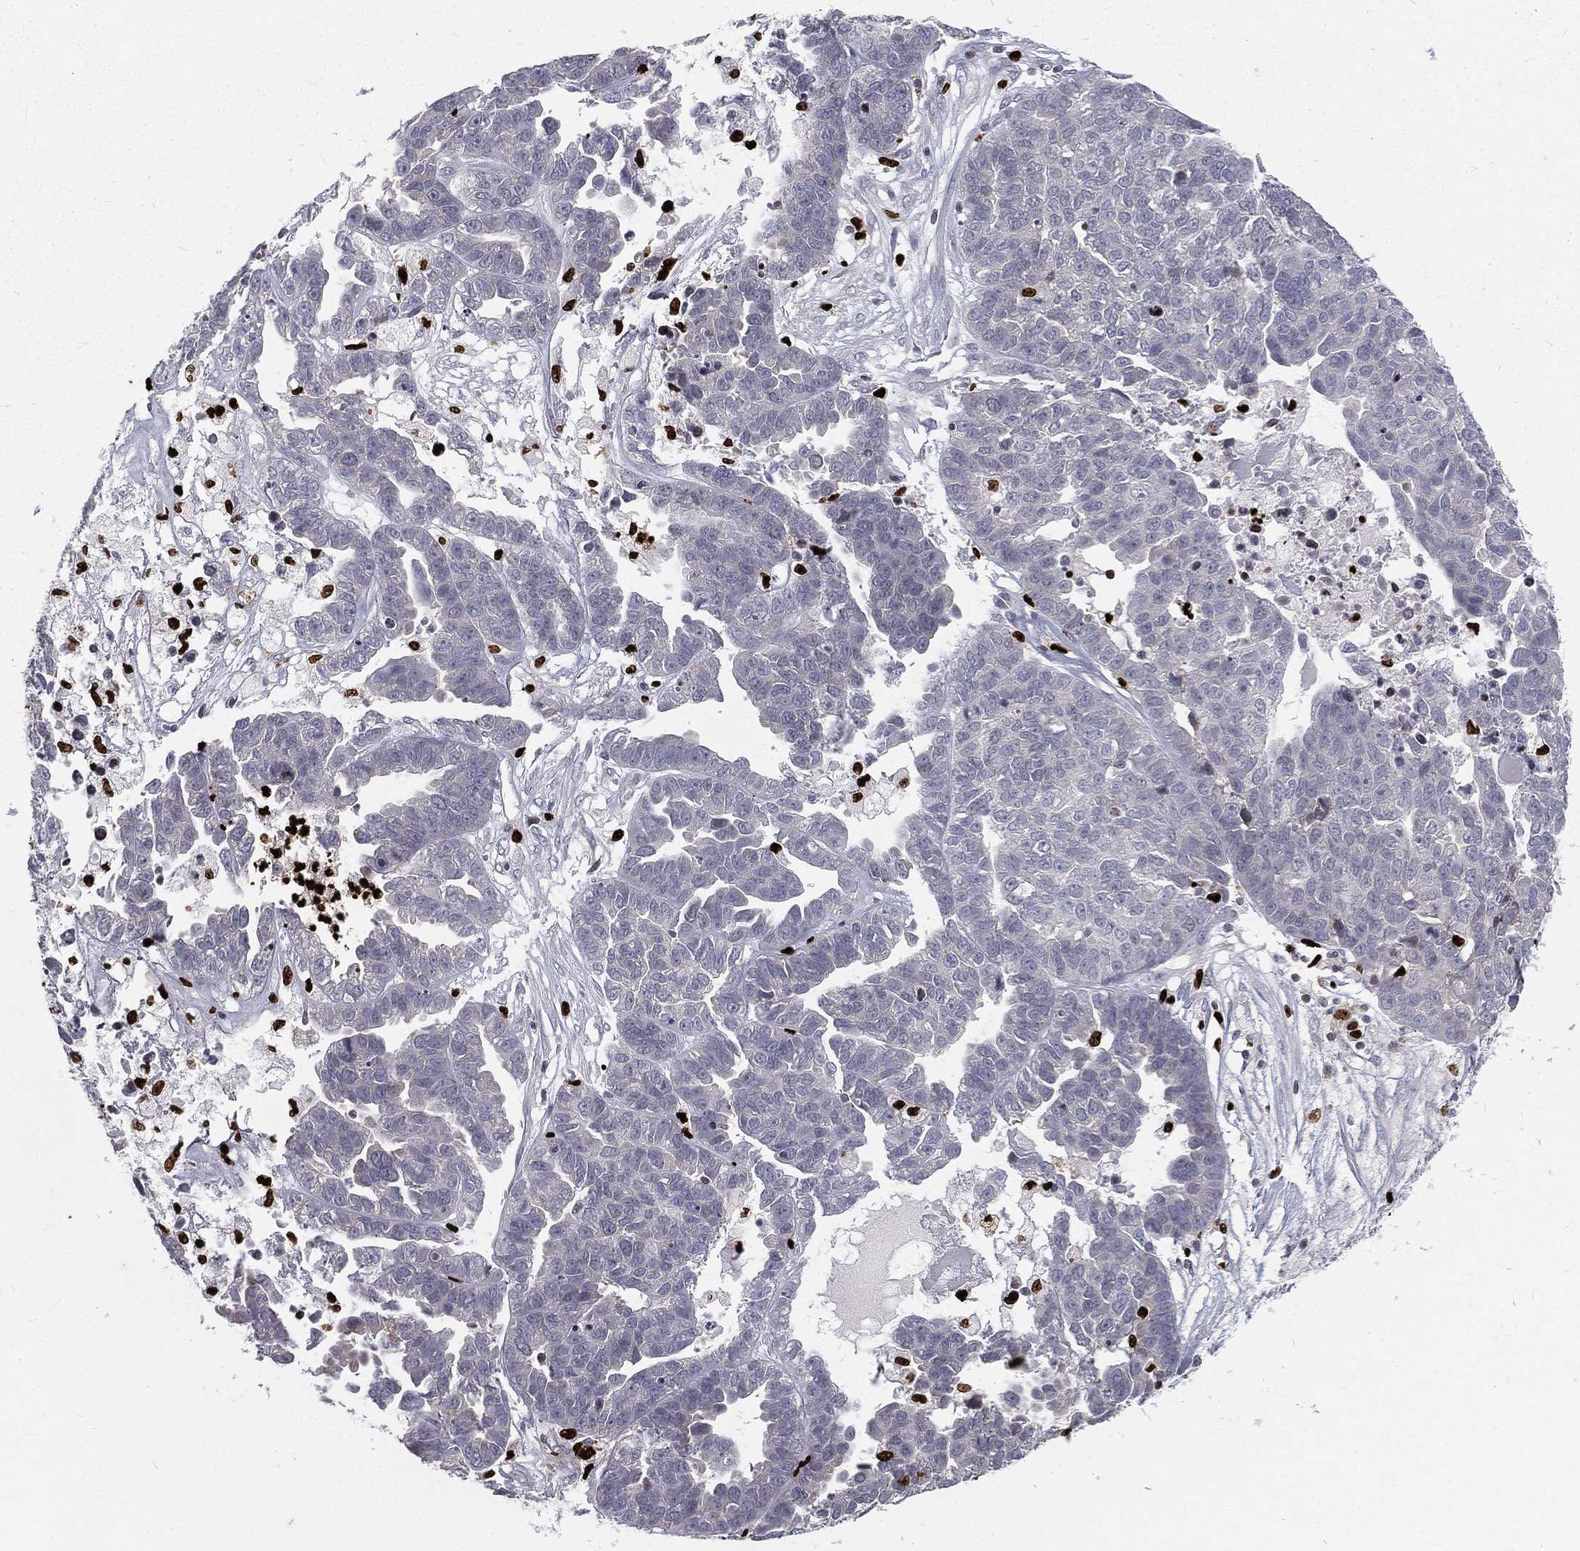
{"staining": {"intensity": "negative", "quantity": "none", "location": "none"}, "tissue": "ovarian cancer", "cell_type": "Tumor cells", "image_type": "cancer", "snomed": [{"axis": "morphology", "description": "Cystadenocarcinoma, serous, NOS"}, {"axis": "topography", "description": "Ovary"}], "caption": "DAB immunohistochemical staining of ovarian cancer (serous cystadenocarcinoma) shows no significant positivity in tumor cells. (Immunohistochemistry, brightfield microscopy, high magnification).", "gene": "MNDA", "patient": {"sex": "female", "age": 87}}